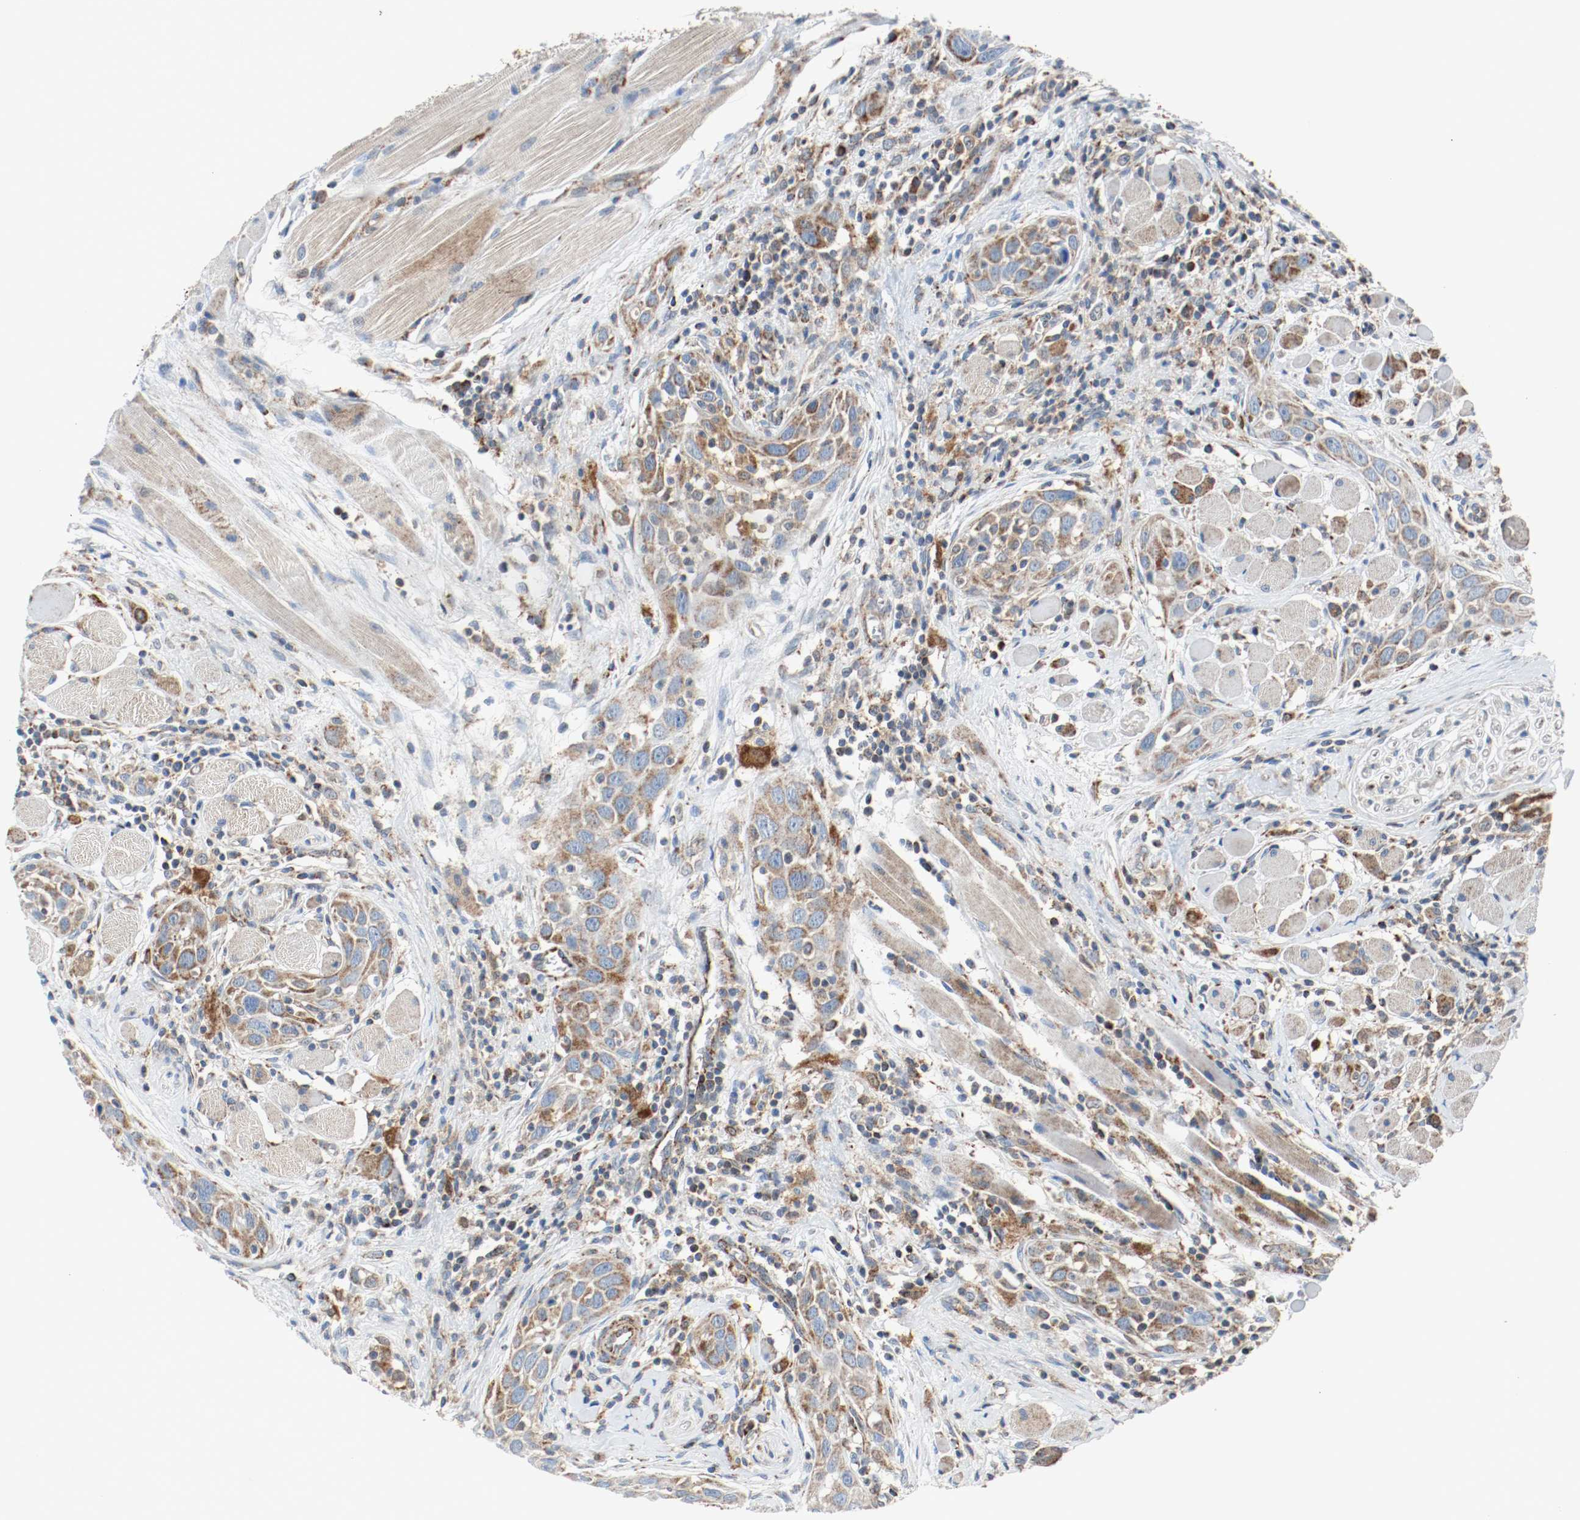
{"staining": {"intensity": "moderate", "quantity": ">75%", "location": "cytoplasmic/membranous"}, "tissue": "head and neck cancer", "cell_type": "Tumor cells", "image_type": "cancer", "snomed": [{"axis": "morphology", "description": "Squamous cell carcinoma, NOS"}, {"axis": "topography", "description": "Oral tissue"}, {"axis": "topography", "description": "Head-Neck"}], "caption": "The image reveals a brown stain indicating the presence of a protein in the cytoplasmic/membranous of tumor cells in head and neck squamous cell carcinoma. (DAB (3,3'-diaminobenzidine) = brown stain, brightfield microscopy at high magnification).", "gene": "TXNRD1", "patient": {"sex": "female", "age": 50}}